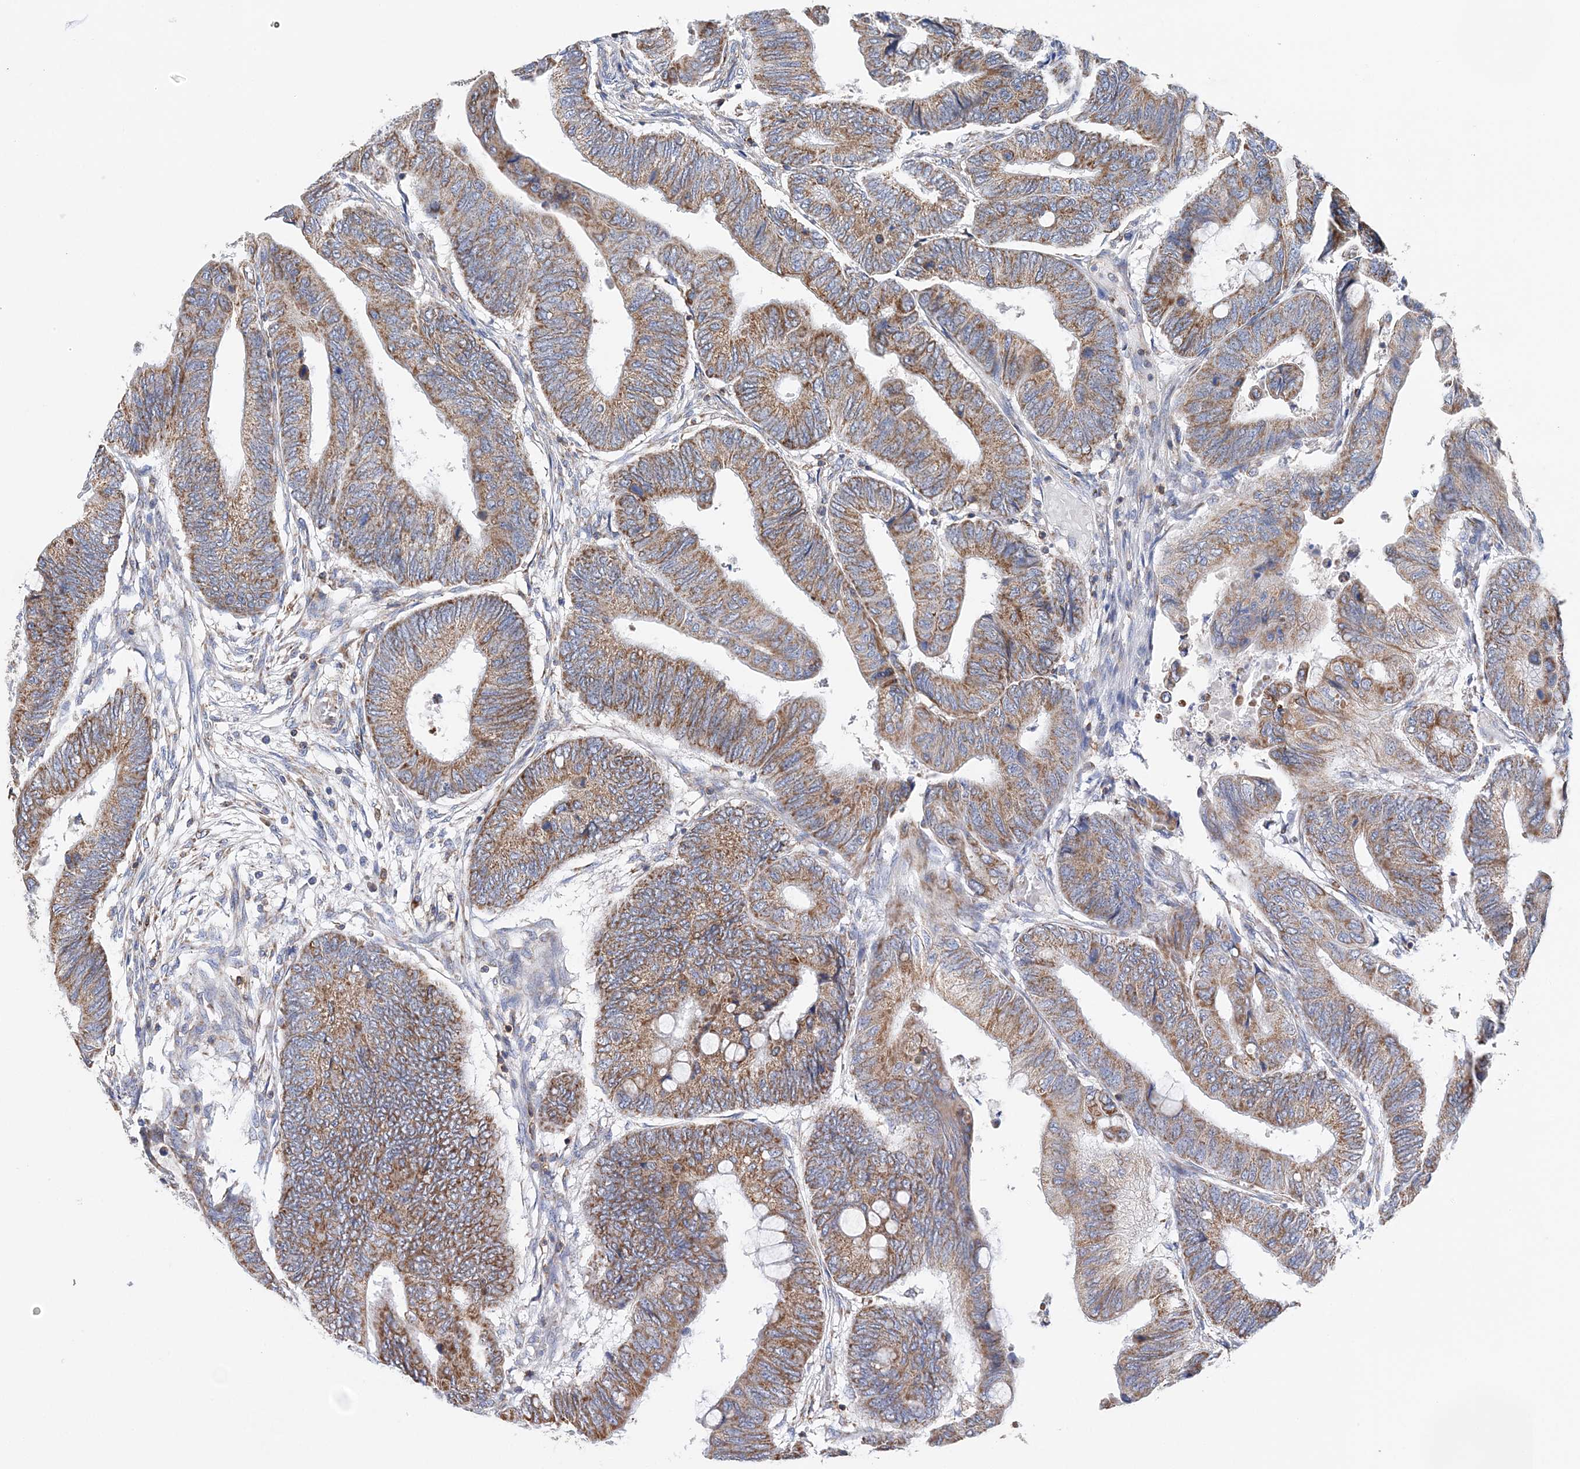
{"staining": {"intensity": "moderate", "quantity": ">75%", "location": "cytoplasmic/membranous"}, "tissue": "colorectal cancer", "cell_type": "Tumor cells", "image_type": "cancer", "snomed": [{"axis": "morphology", "description": "Normal tissue, NOS"}, {"axis": "morphology", "description": "Adenocarcinoma, NOS"}, {"axis": "topography", "description": "Rectum"}, {"axis": "topography", "description": "Peripheral nerve tissue"}], "caption": "Immunohistochemical staining of colorectal cancer (adenocarcinoma) shows medium levels of moderate cytoplasmic/membranous protein staining in about >75% of tumor cells. The staining is performed using DAB (3,3'-diaminobenzidine) brown chromogen to label protein expression. The nuclei are counter-stained blue using hematoxylin.", "gene": "TTC32", "patient": {"sex": "male", "age": 92}}